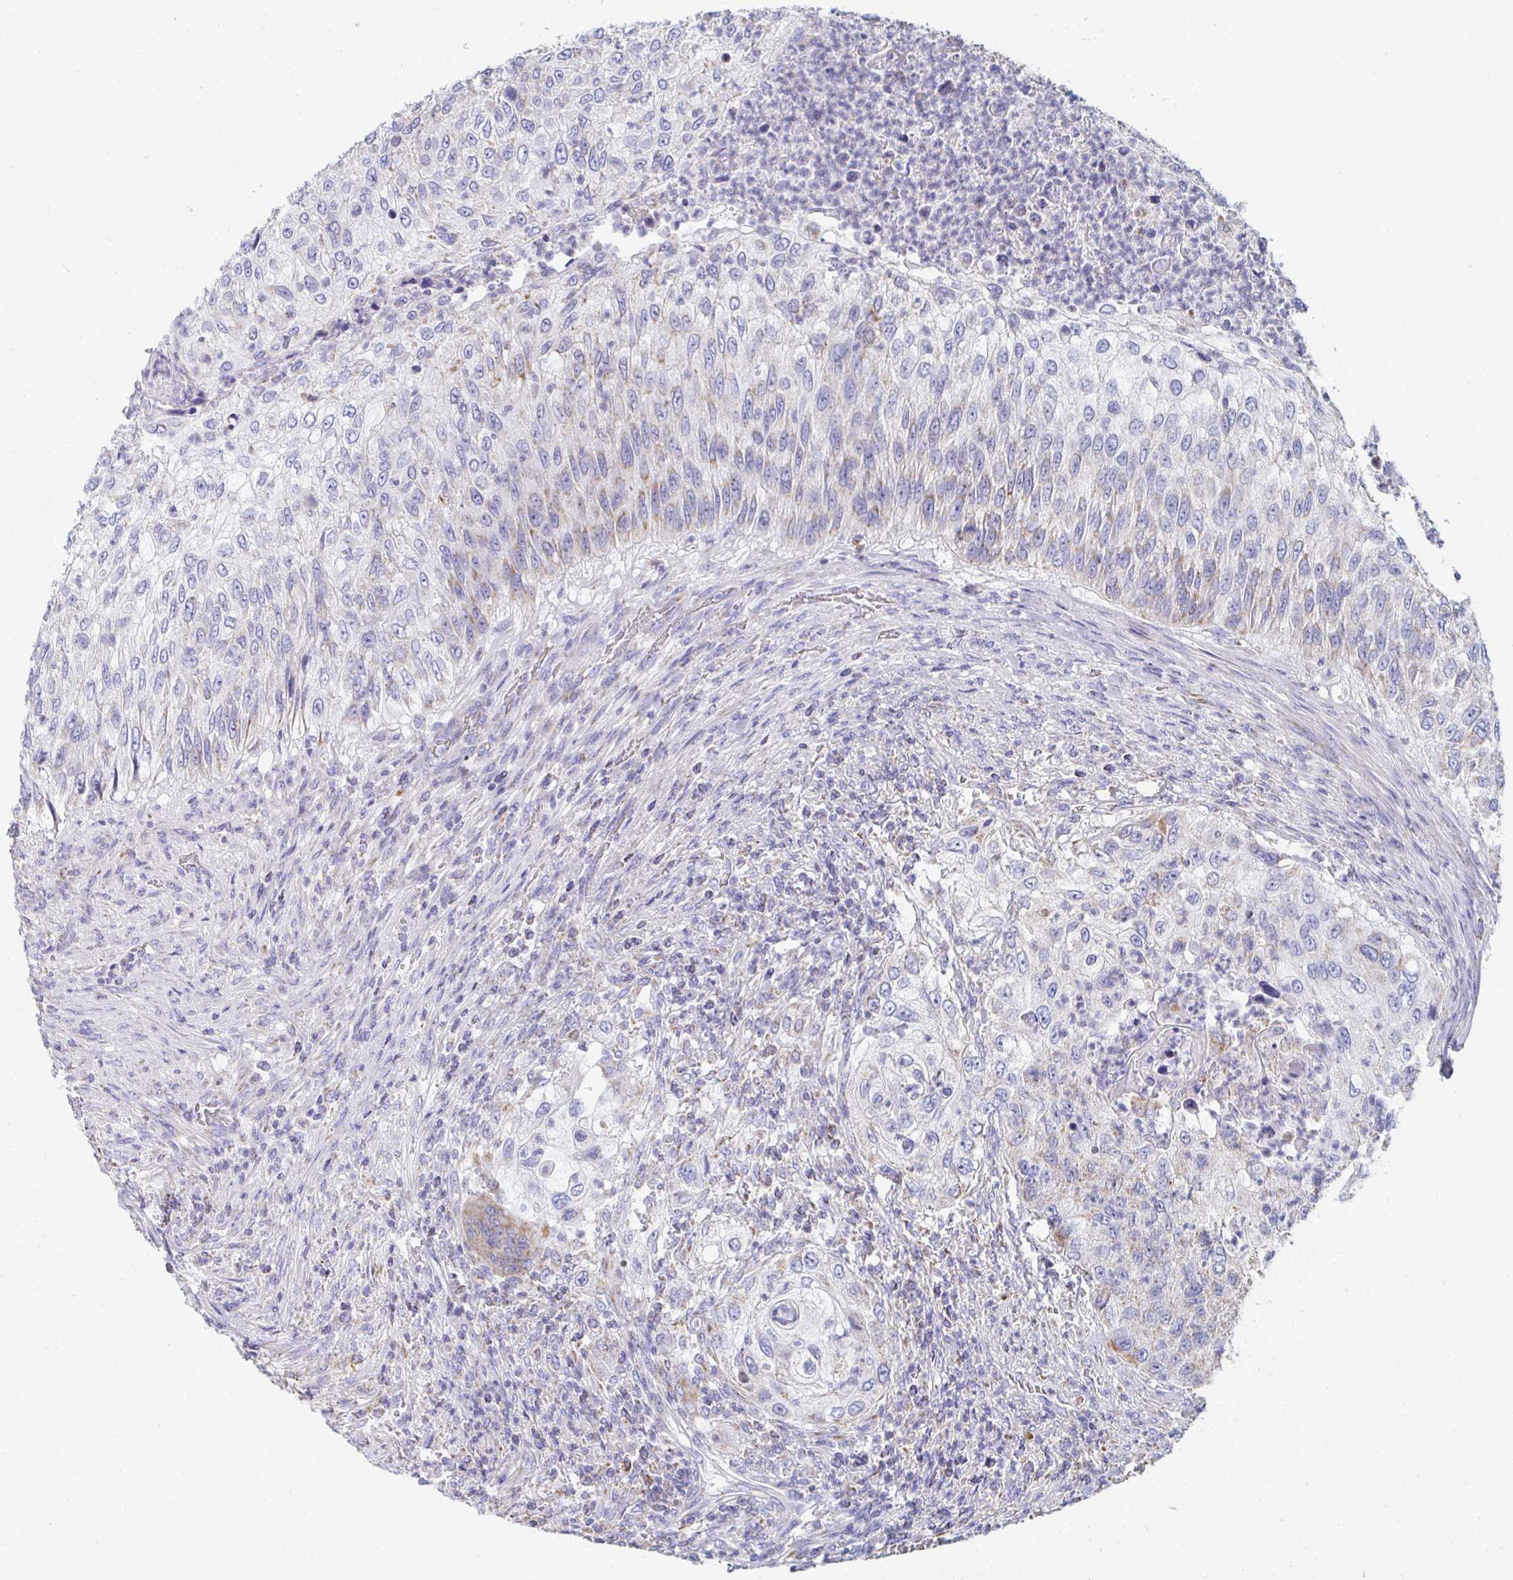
{"staining": {"intensity": "weak", "quantity": "<25%", "location": "cytoplasmic/membranous"}, "tissue": "urothelial cancer", "cell_type": "Tumor cells", "image_type": "cancer", "snomed": [{"axis": "morphology", "description": "Urothelial carcinoma, High grade"}, {"axis": "topography", "description": "Urinary bladder"}], "caption": "High power microscopy micrograph of an IHC photomicrograph of urothelial cancer, revealing no significant expression in tumor cells.", "gene": "AIFM1", "patient": {"sex": "female", "age": 60}}